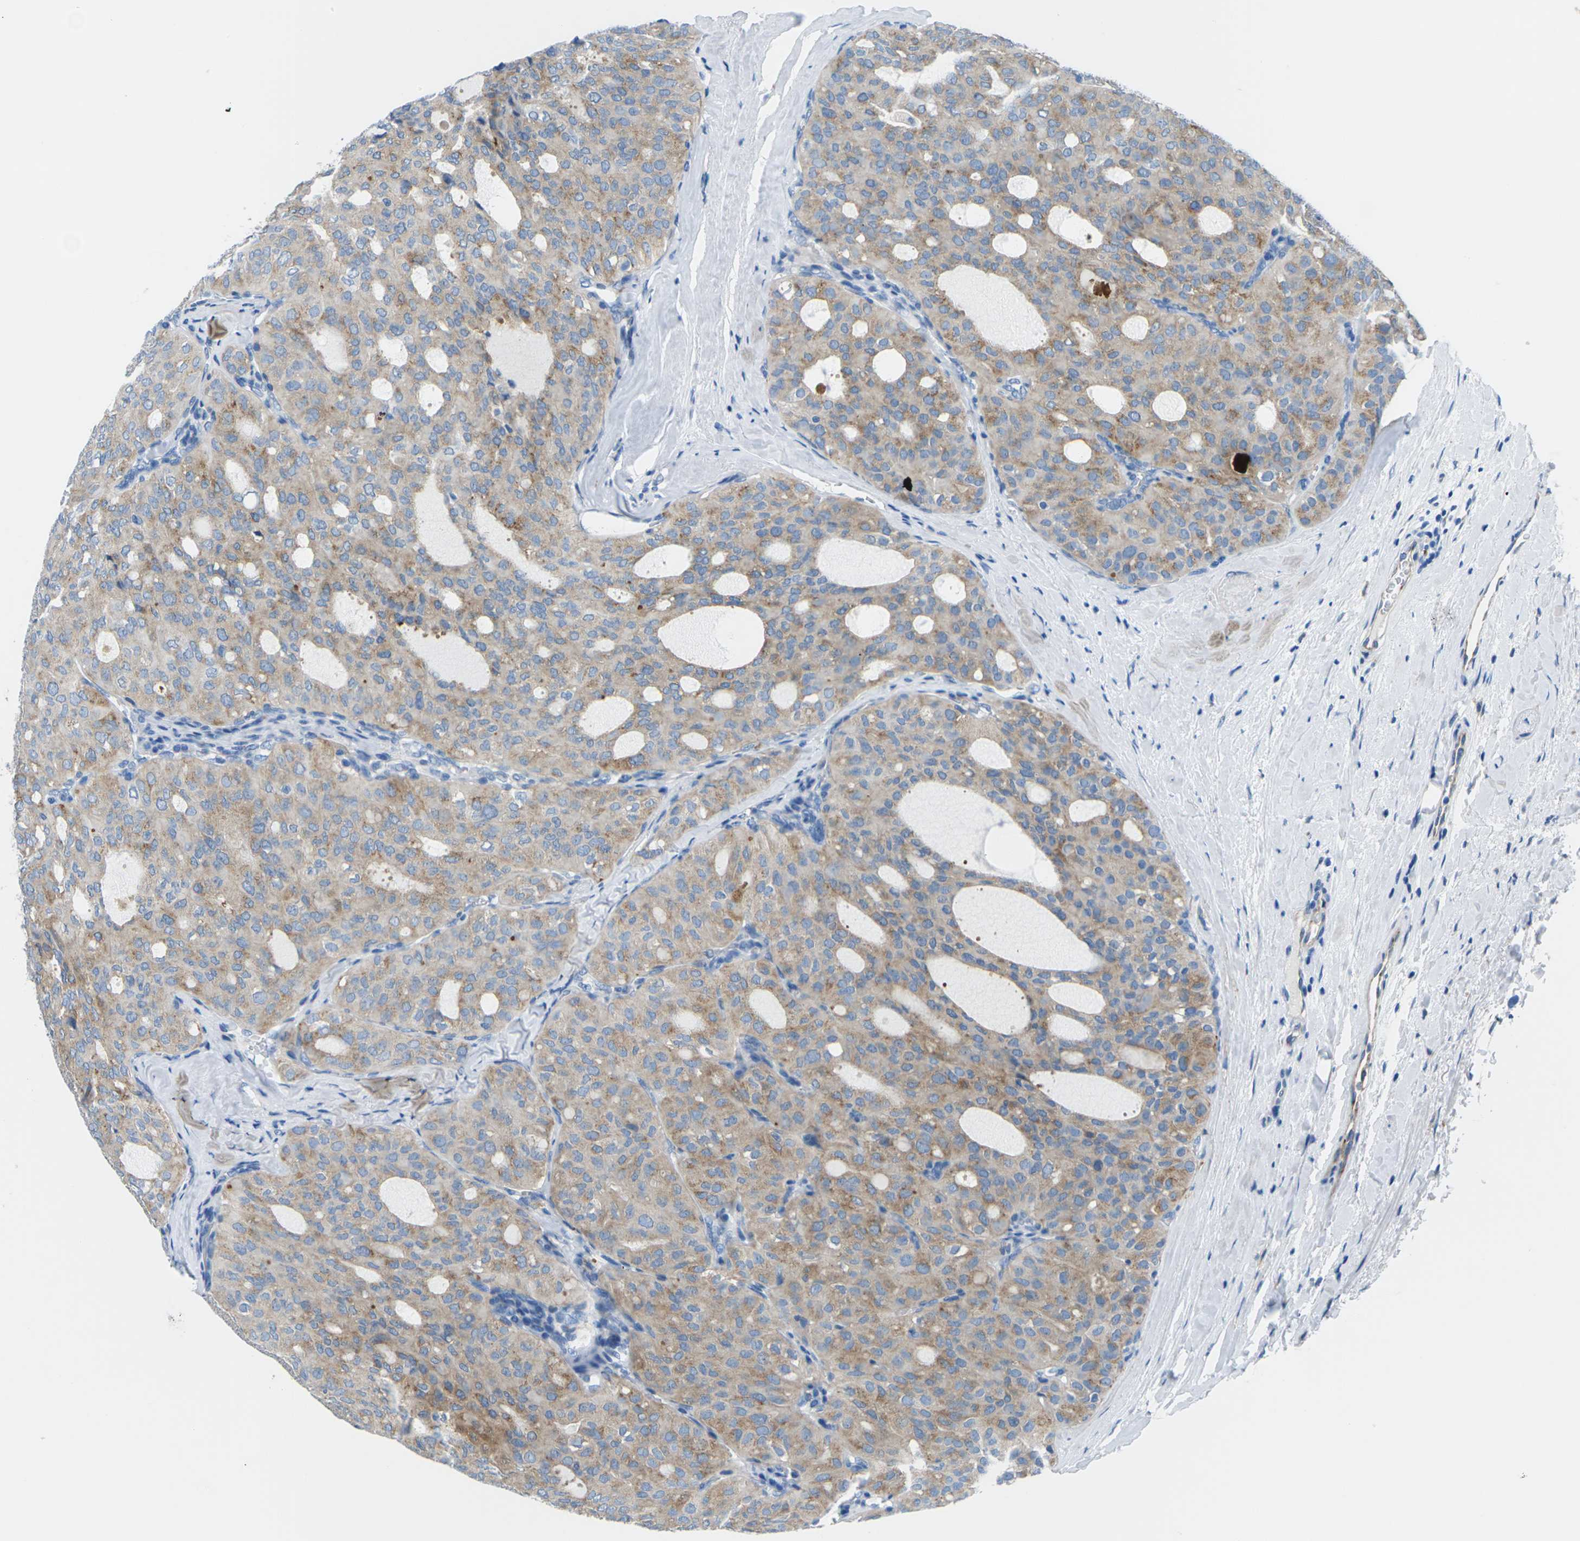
{"staining": {"intensity": "weak", "quantity": ">75%", "location": "cytoplasmic/membranous"}, "tissue": "thyroid cancer", "cell_type": "Tumor cells", "image_type": "cancer", "snomed": [{"axis": "morphology", "description": "Follicular adenoma carcinoma, NOS"}, {"axis": "topography", "description": "Thyroid gland"}], "caption": "A high-resolution histopathology image shows IHC staining of thyroid cancer (follicular adenoma carcinoma), which displays weak cytoplasmic/membranous staining in approximately >75% of tumor cells.", "gene": "SYNGR2", "patient": {"sex": "male", "age": 75}}